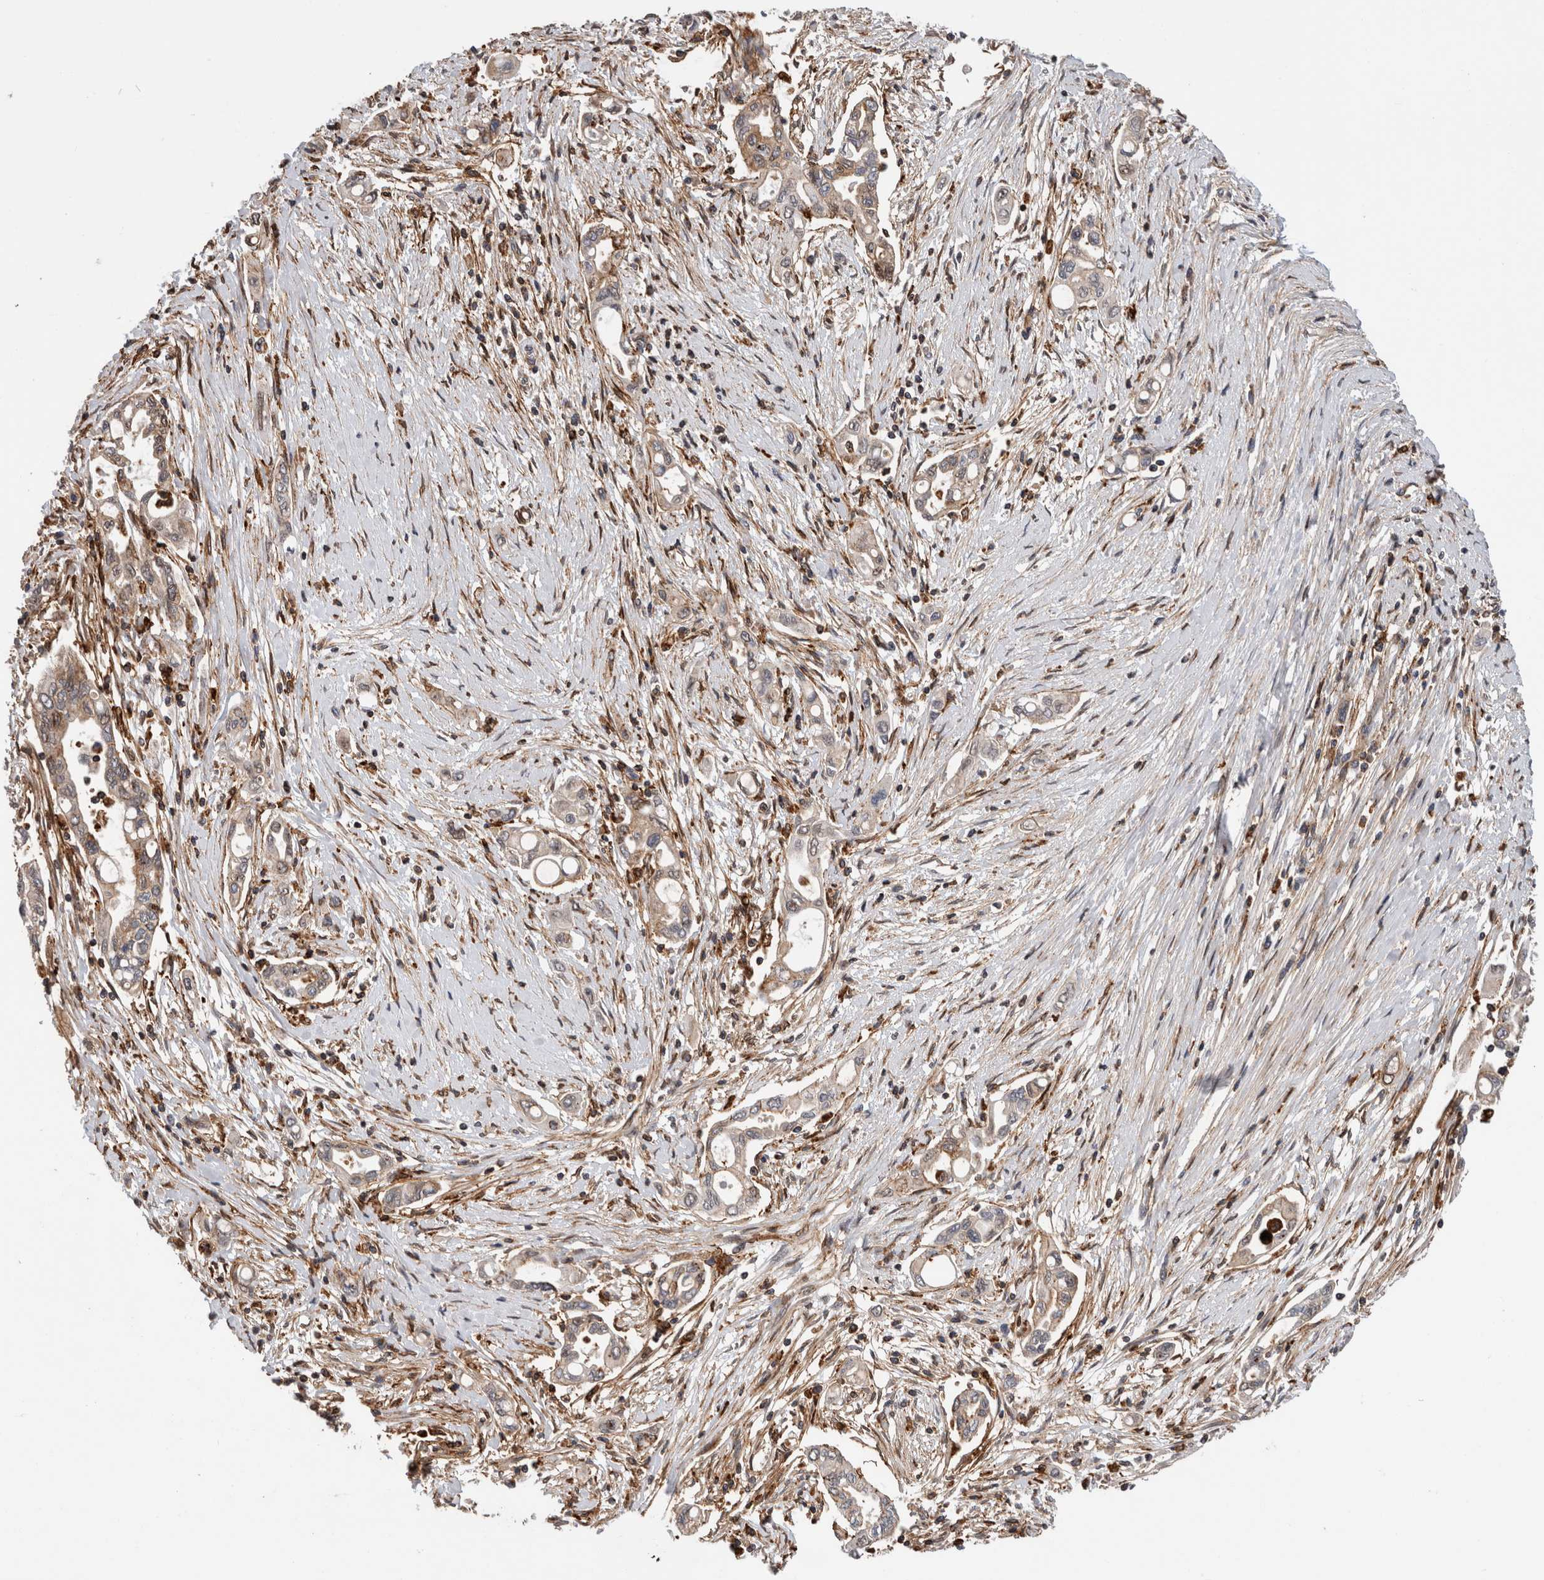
{"staining": {"intensity": "weak", "quantity": ">75%", "location": "cytoplasmic/membranous"}, "tissue": "pancreatic cancer", "cell_type": "Tumor cells", "image_type": "cancer", "snomed": [{"axis": "morphology", "description": "Adenocarcinoma, NOS"}, {"axis": "topography", "description": "Pancreas"}], "caption": "Pancreatic cancer tissue shows weak cytoplasmic/membranous staining in about >75% of tumor cells Immunohistochemistry stains the protein of interest in brown and the nuclei are stained blue.", "gene": "CCDC88B", "patient": {"sex": "female", "age": 57}}